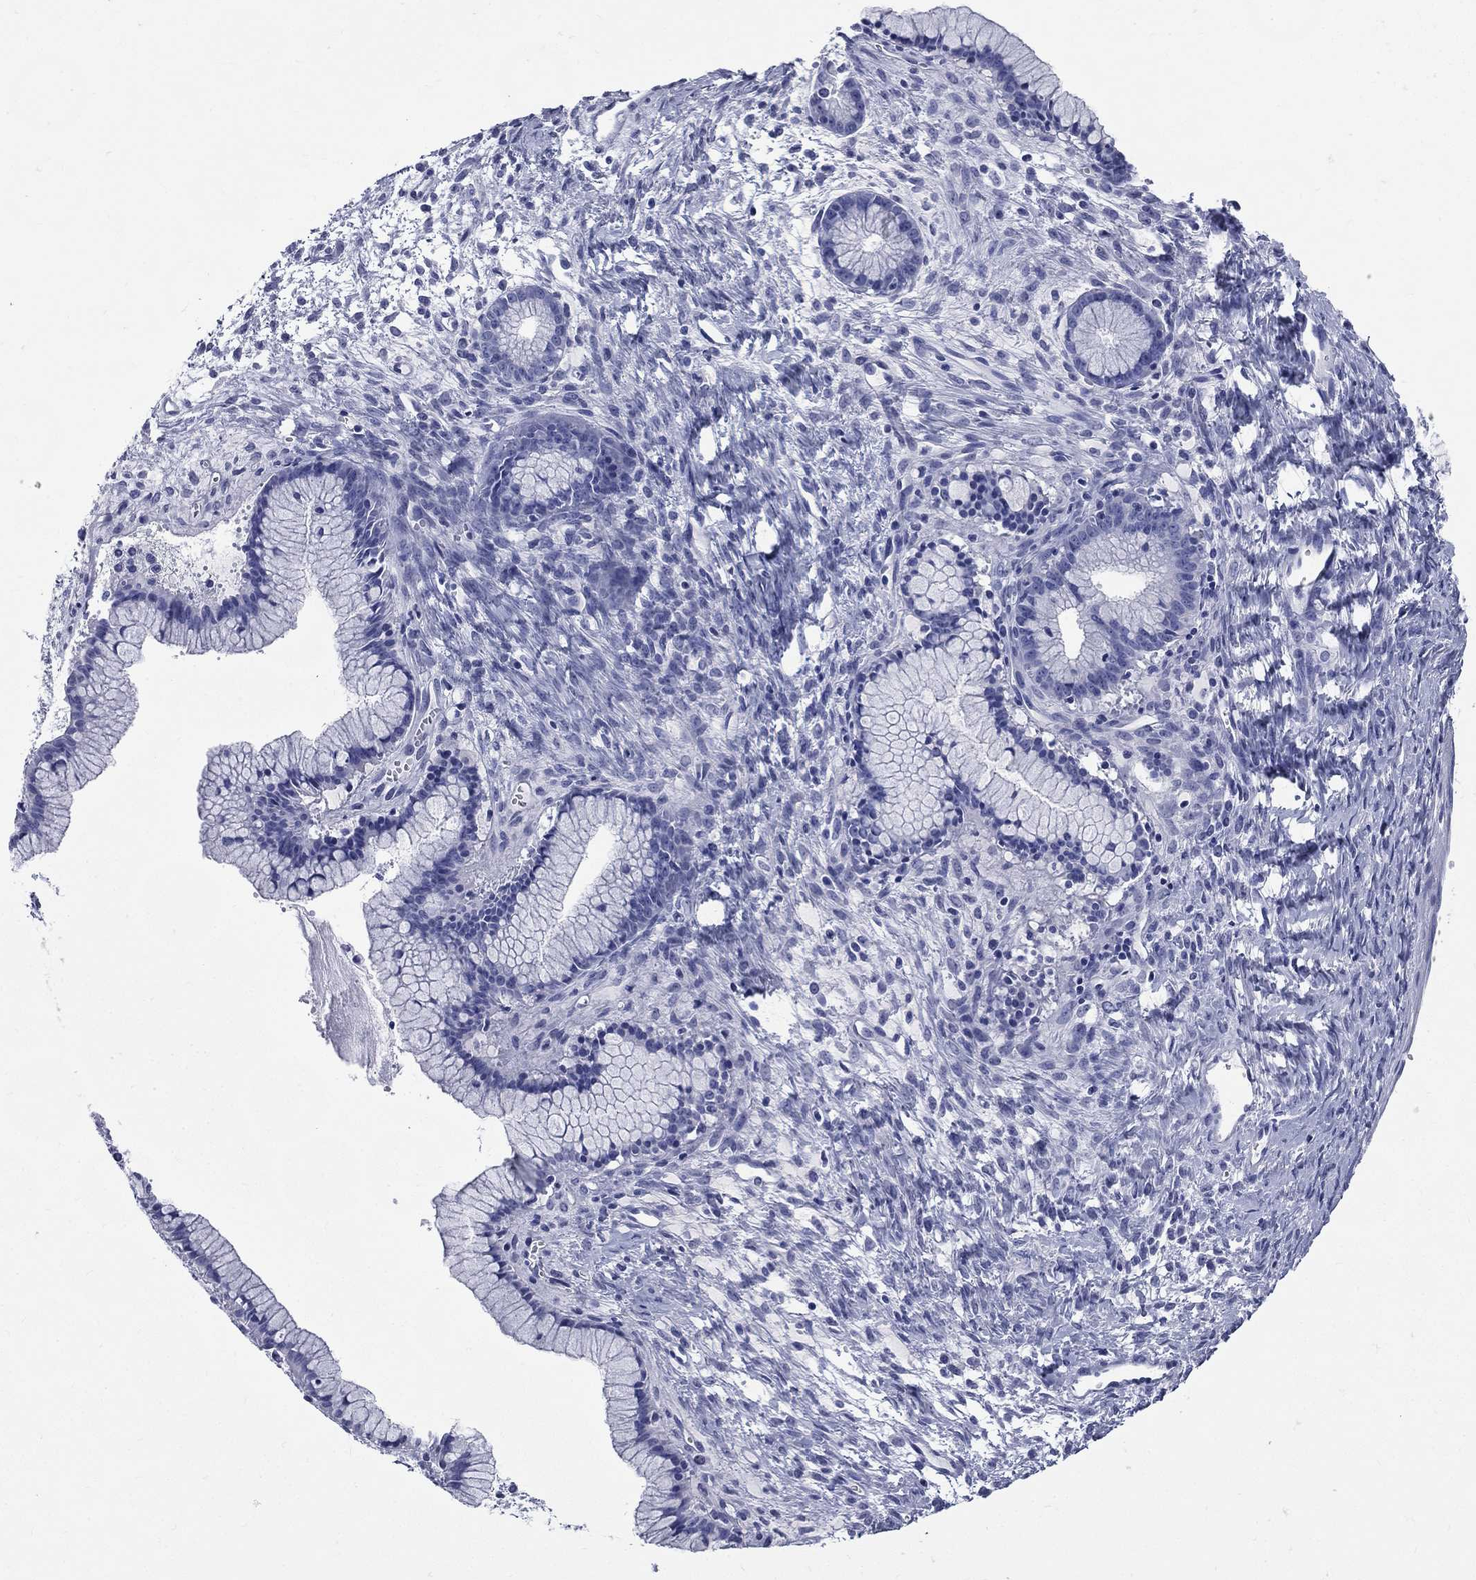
{"staining": {"intensity": "negative", "quantity": "none", "location": "none"}, "tissue": "ovarian cancer", "cell_type": "Tumor cells", "image_type": "cancer", "snomed": [{"axis": "morphology", "description": "Cystadenocarcinoma, mucinous, NOS"}, {"axis": "topography", "description": "Ovary"}], "caption": "There is no significant staining in tumor cells of mucinous cystadenocarcinoma (ovarian).", "gene": "DPYS", "patient": {"sex": "female", "age": 41}}